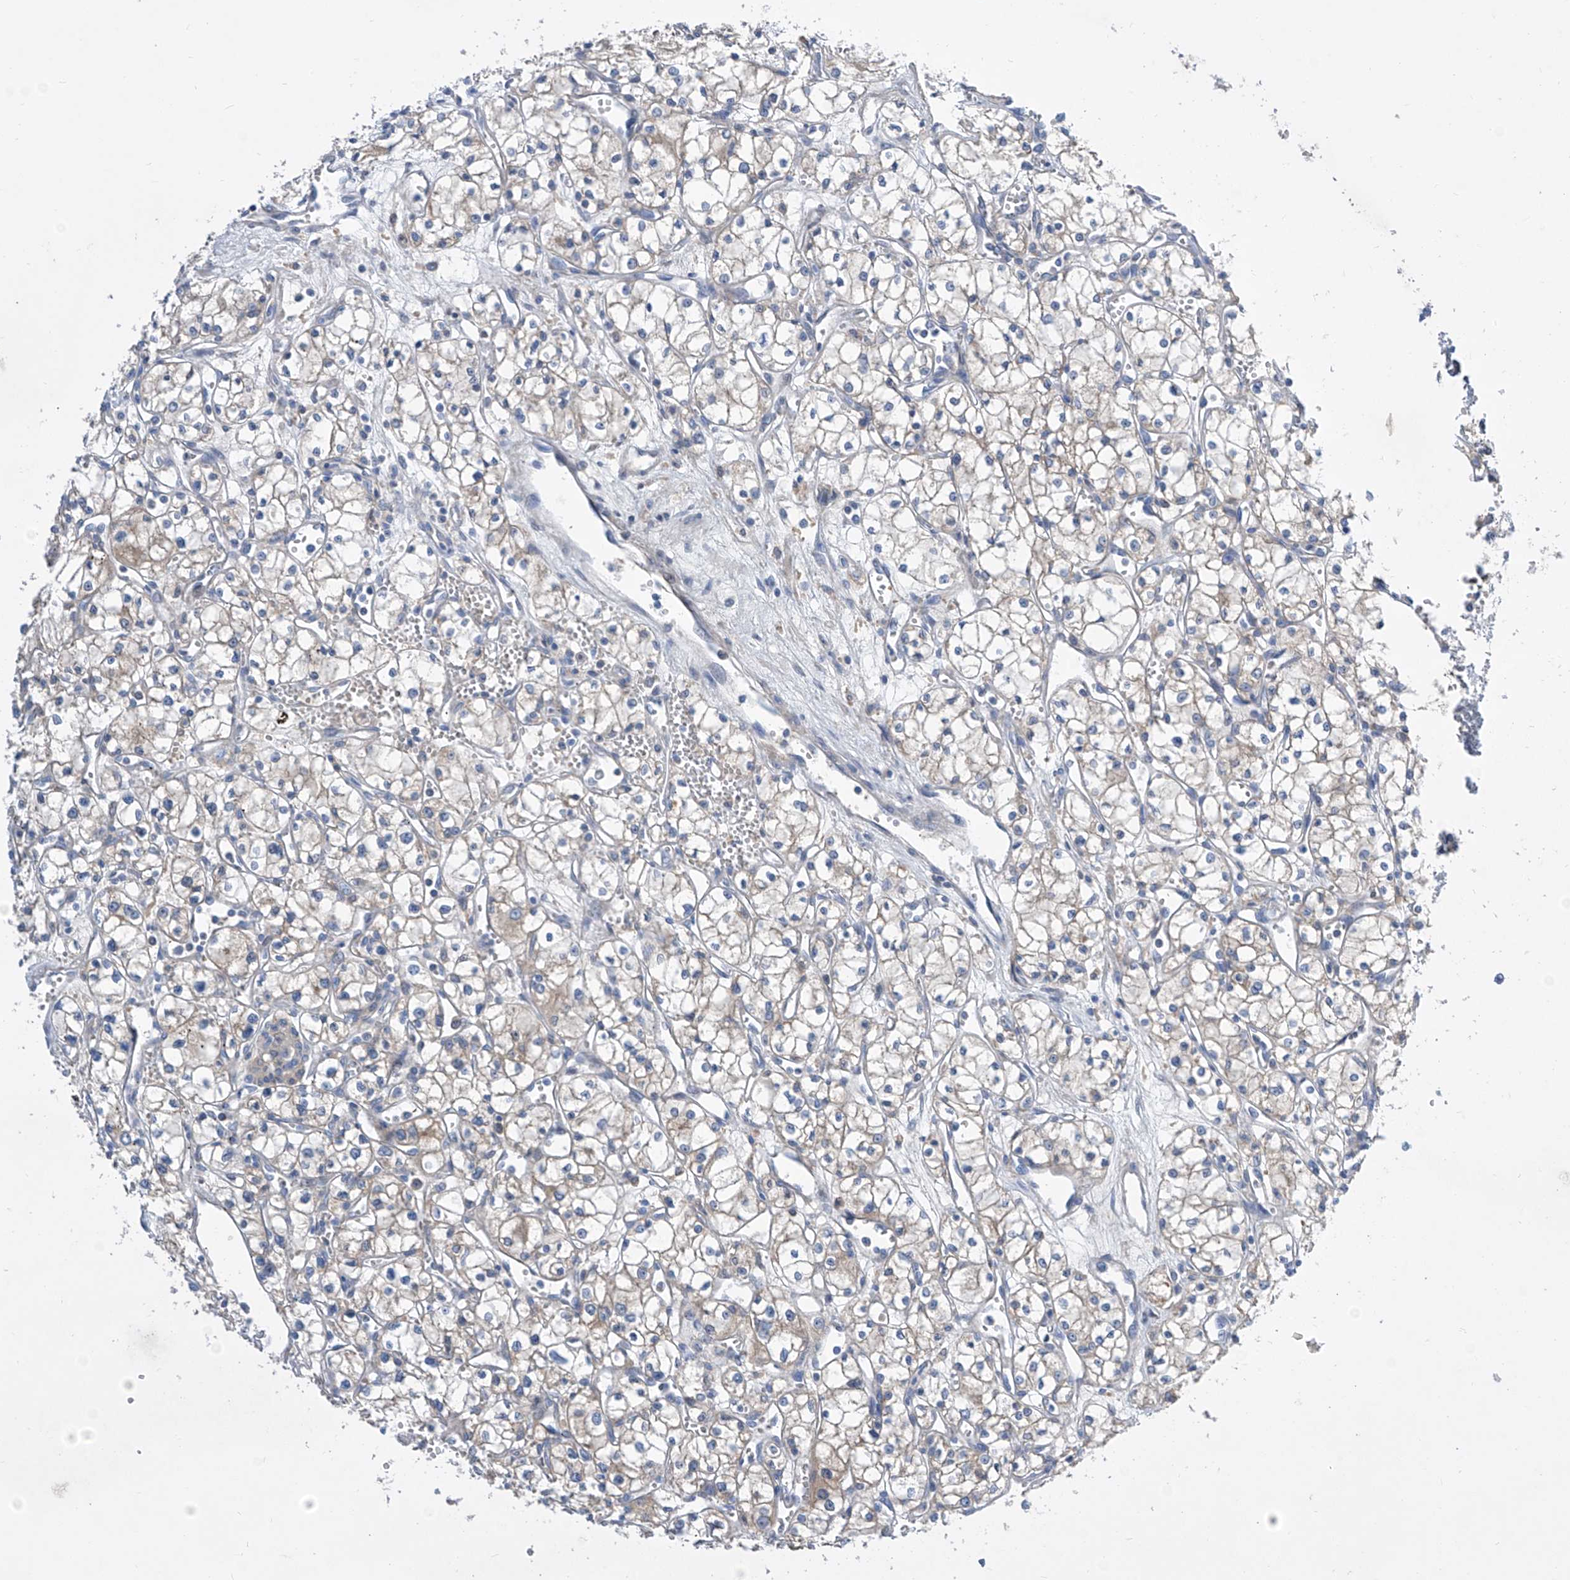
{"staining": {"intensity": "weak", "quantity": "<25%", "location": "cytoplasmic/membranous"}, "tissue": "renal cancer", "cell_type": "Tumor cells", "image_type": "cancer", "snomed": [{"axis": "morphology", "description": "Adenocarcinoma, NOS"}, {"axis": "topography", "description": "Kidney"}], "caption": "Immunohistochemical staining of renal cancer (adenocarcinoma) reveals no significant staining in tumor cells.", "gene": "SRBD1", "patient": {"sex": "male", "age": 59}}